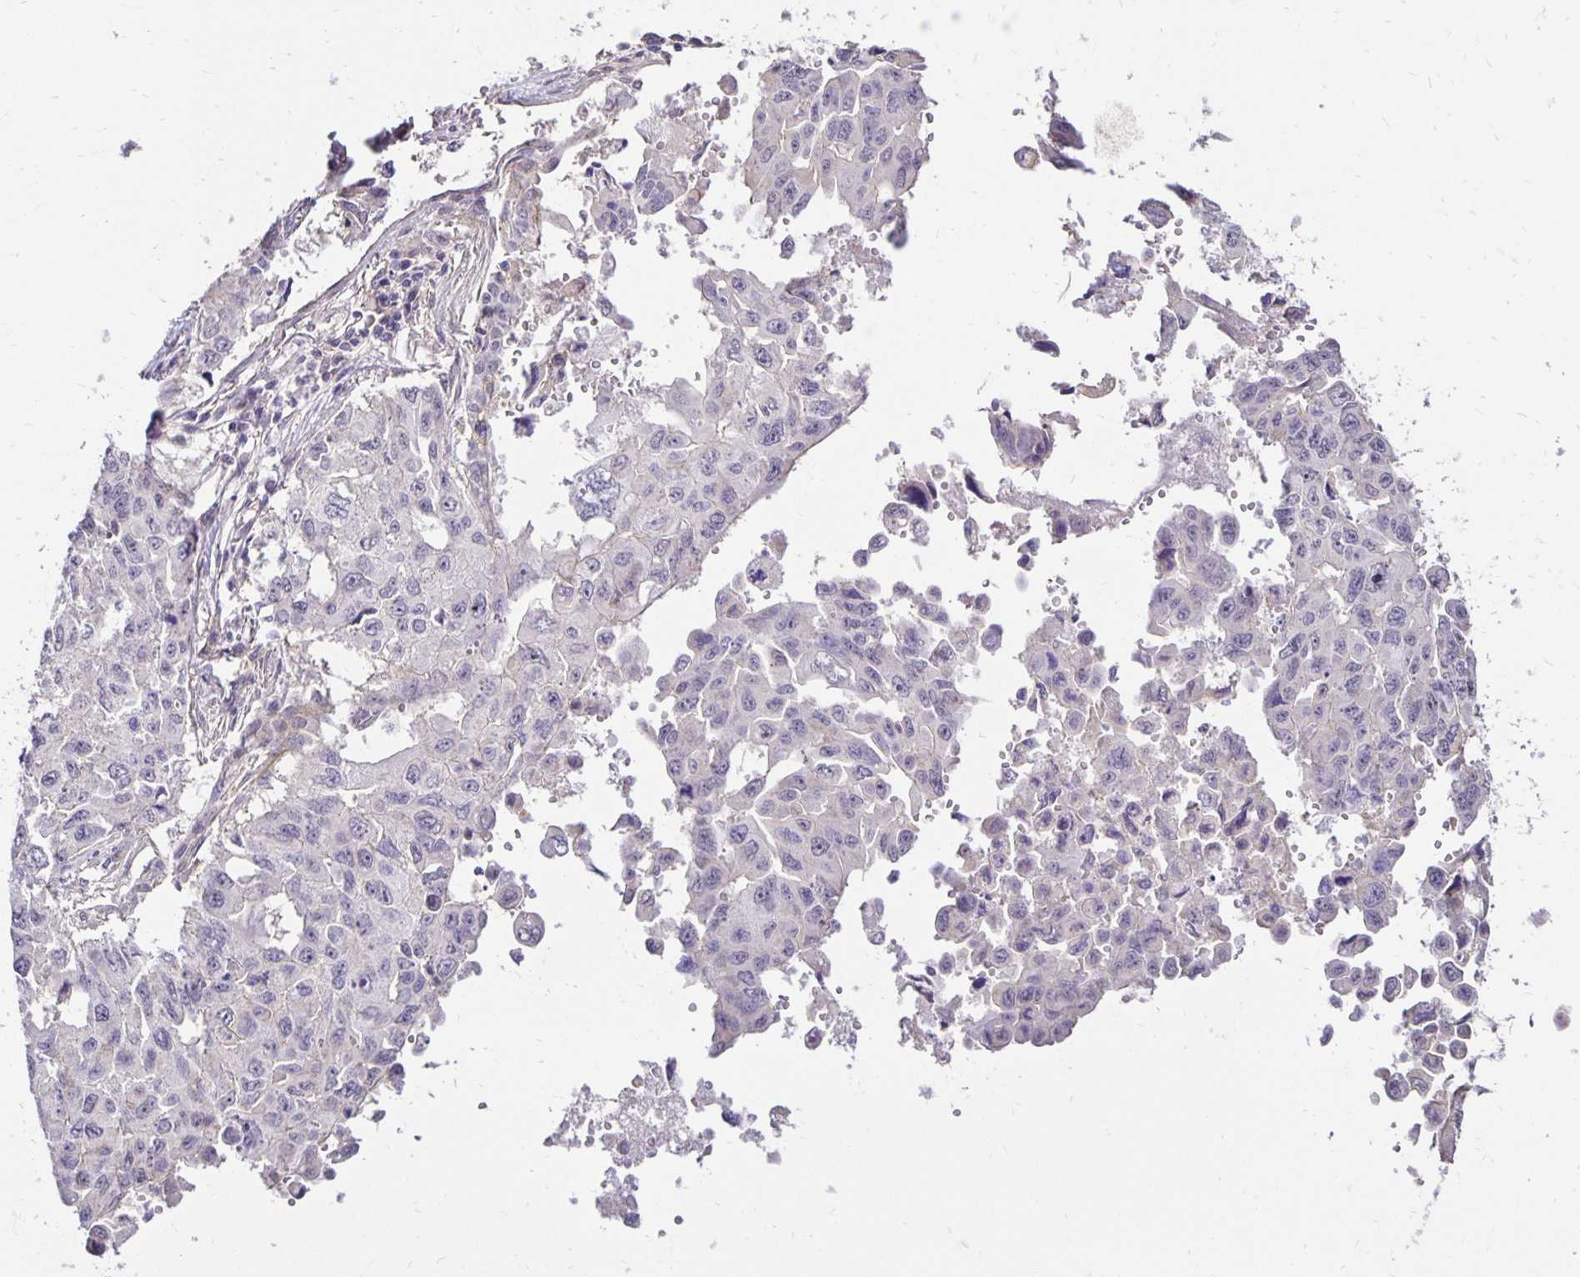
{"staining": {"intensity": "negative", "quantity": "none", "location": "none"}, "tissue": "lung cancer", "cell_type": "Tumor cells", "image_type": "cancer", "snomed": [{"axis": "morphology", "description": "Adenocarcinoma, NOS"}, {"axis": "topography", "description": "Lung"}], "caption": "Protein analysis of lung cancer (adenocarcinoma) reveals no significant positivity in tumor cells.", "gene": "PNPLA3", "patient": {"sex": "male", "age": 64}}